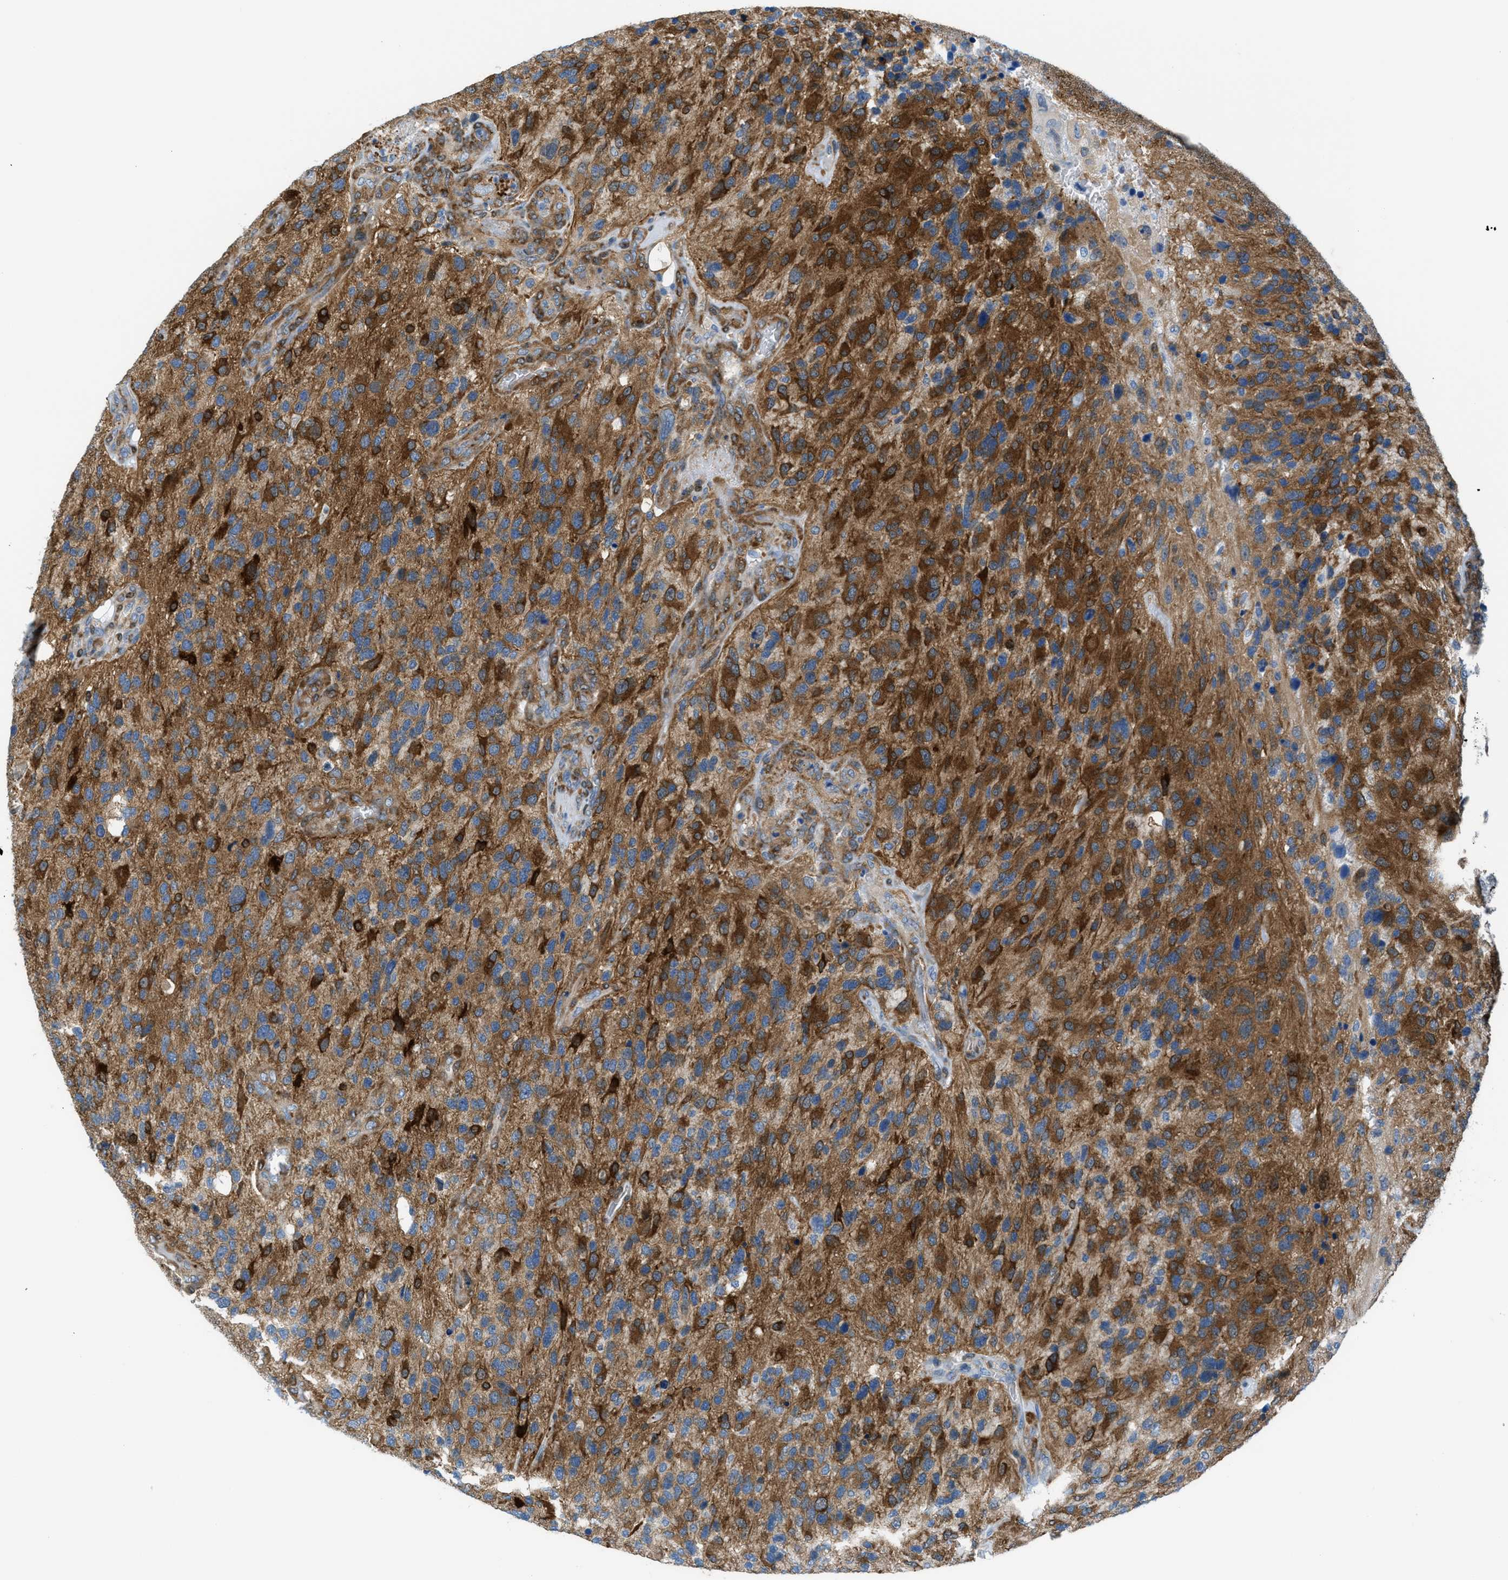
{"staining": {"intensity": "strong", "quantity": ">75%", "location": "cytoplasmic/membranous"}, "tissue": "glioma", "cell_type": "Tumor cells", "image_type": "cancer", "snomed": [{"axis": "morphology", "description": "Glioma, malignant, High grade"}, {"axis": "topography", "description": "Cerebral cortex"}], "caption": "Glioma stained with DAB (3,3'-diaminobenzidine) immunohistochemistry (IHC) exhibits high levels of strong cytoplasmic/membranous positivity in approximately >75% of tumor cells.", "gene": "MAPRE2", "patient": {"sex": "male", "age": 76}}